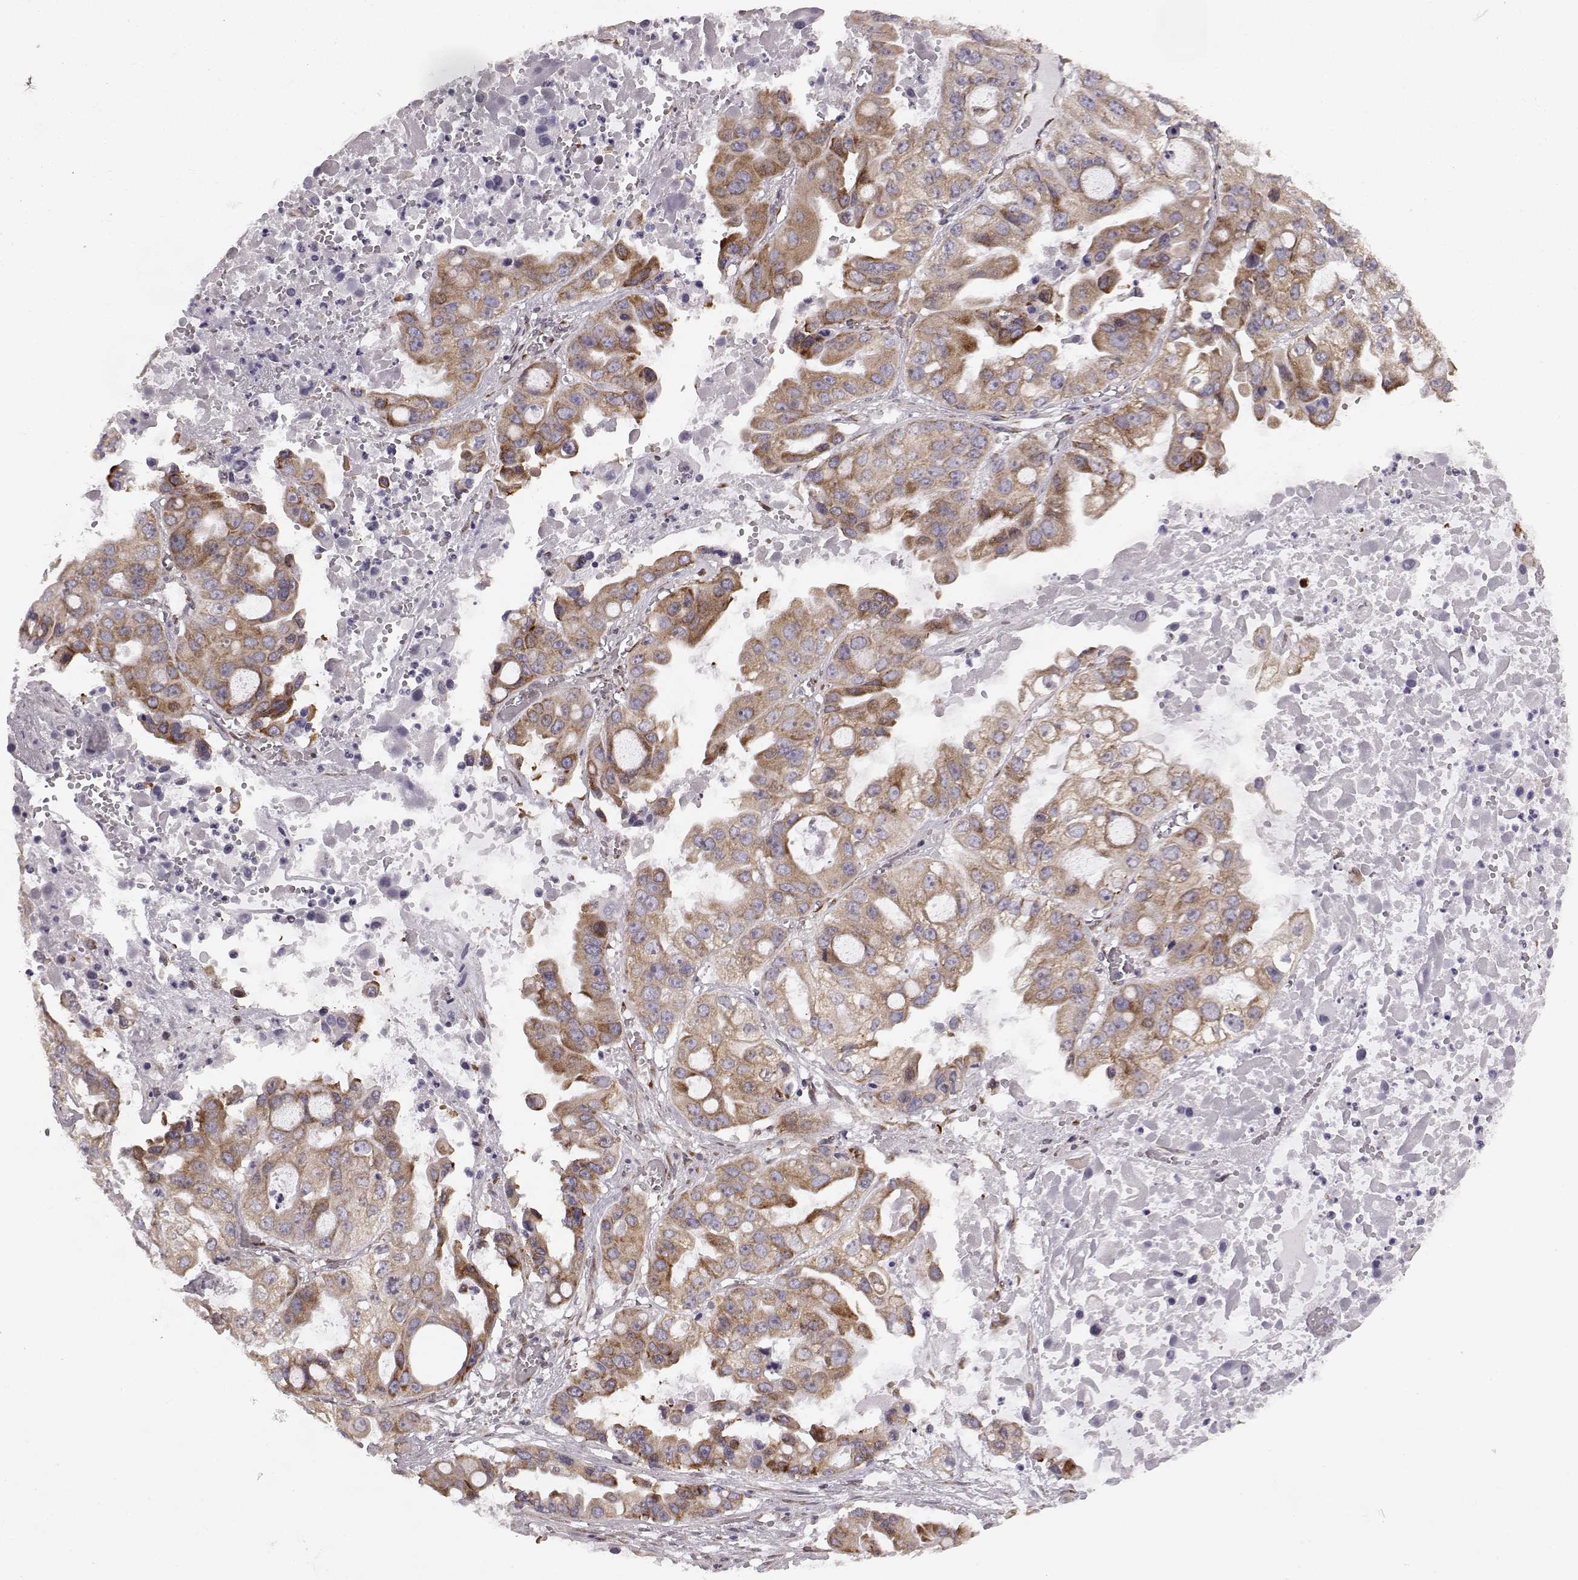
{"staining": {"intensity": "strong", "quantity": "<25%", "location": "cytoplasmic/membranous"}, "tissue": "ovarian cancer", "cell_type": "Tumor cells", "image_type": "cancer", "snomed": [{"axis": "morphology", "description": "Cystadenocarcinoma, serous, NOS"}, {"axis": "topography", "description": "Ovary"}], "caption": "Tumor cells show strong cytoplasmic/membranous expression in about <25% of cells in ovarian cancer (serous cystadenocarcinoma).", "gene": "TMEM14A", "patient": {"sex": "female", "age": 56}}